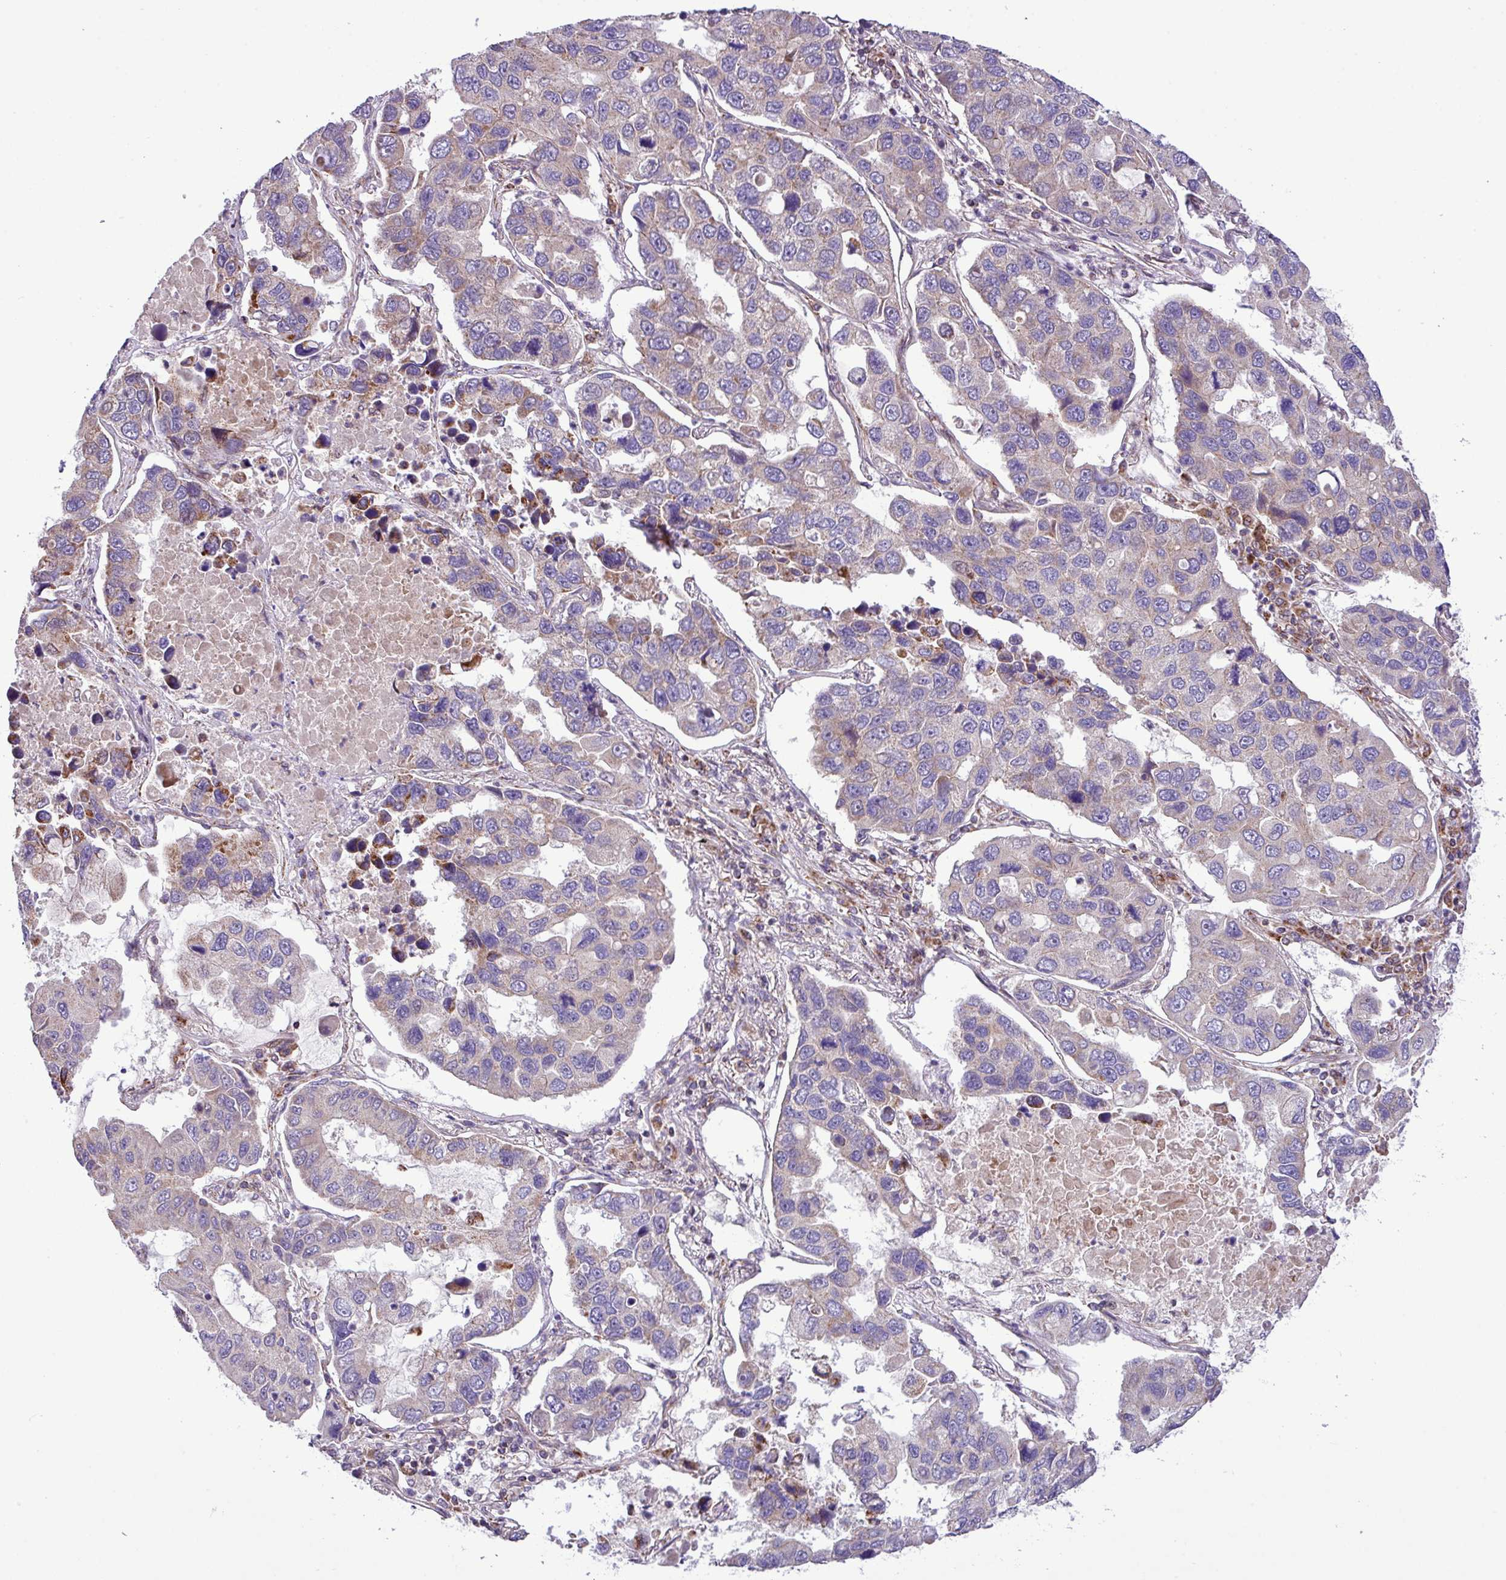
{"staining": {"intensity": "weak", "quantity": "<25%", "location": "cytoplasmic/membranous"}, "tissue": "lung cancer", "cell_type": "Tumor cells", "image_type": "cancer", "snomed": [{"axis": "morphology", "description": "Adenocarcinoma, NOS"}, {"axis": "topography", "description": "Lung"}], "caption": "Immunohistochemistry histopathology image of neoplastic tissue: lung adenocarcinoma stained with DAB displays no significant protein expression in tumor cells.", "gene": "B3GNT9", "patient": {"sex": "male", "age": 64}}